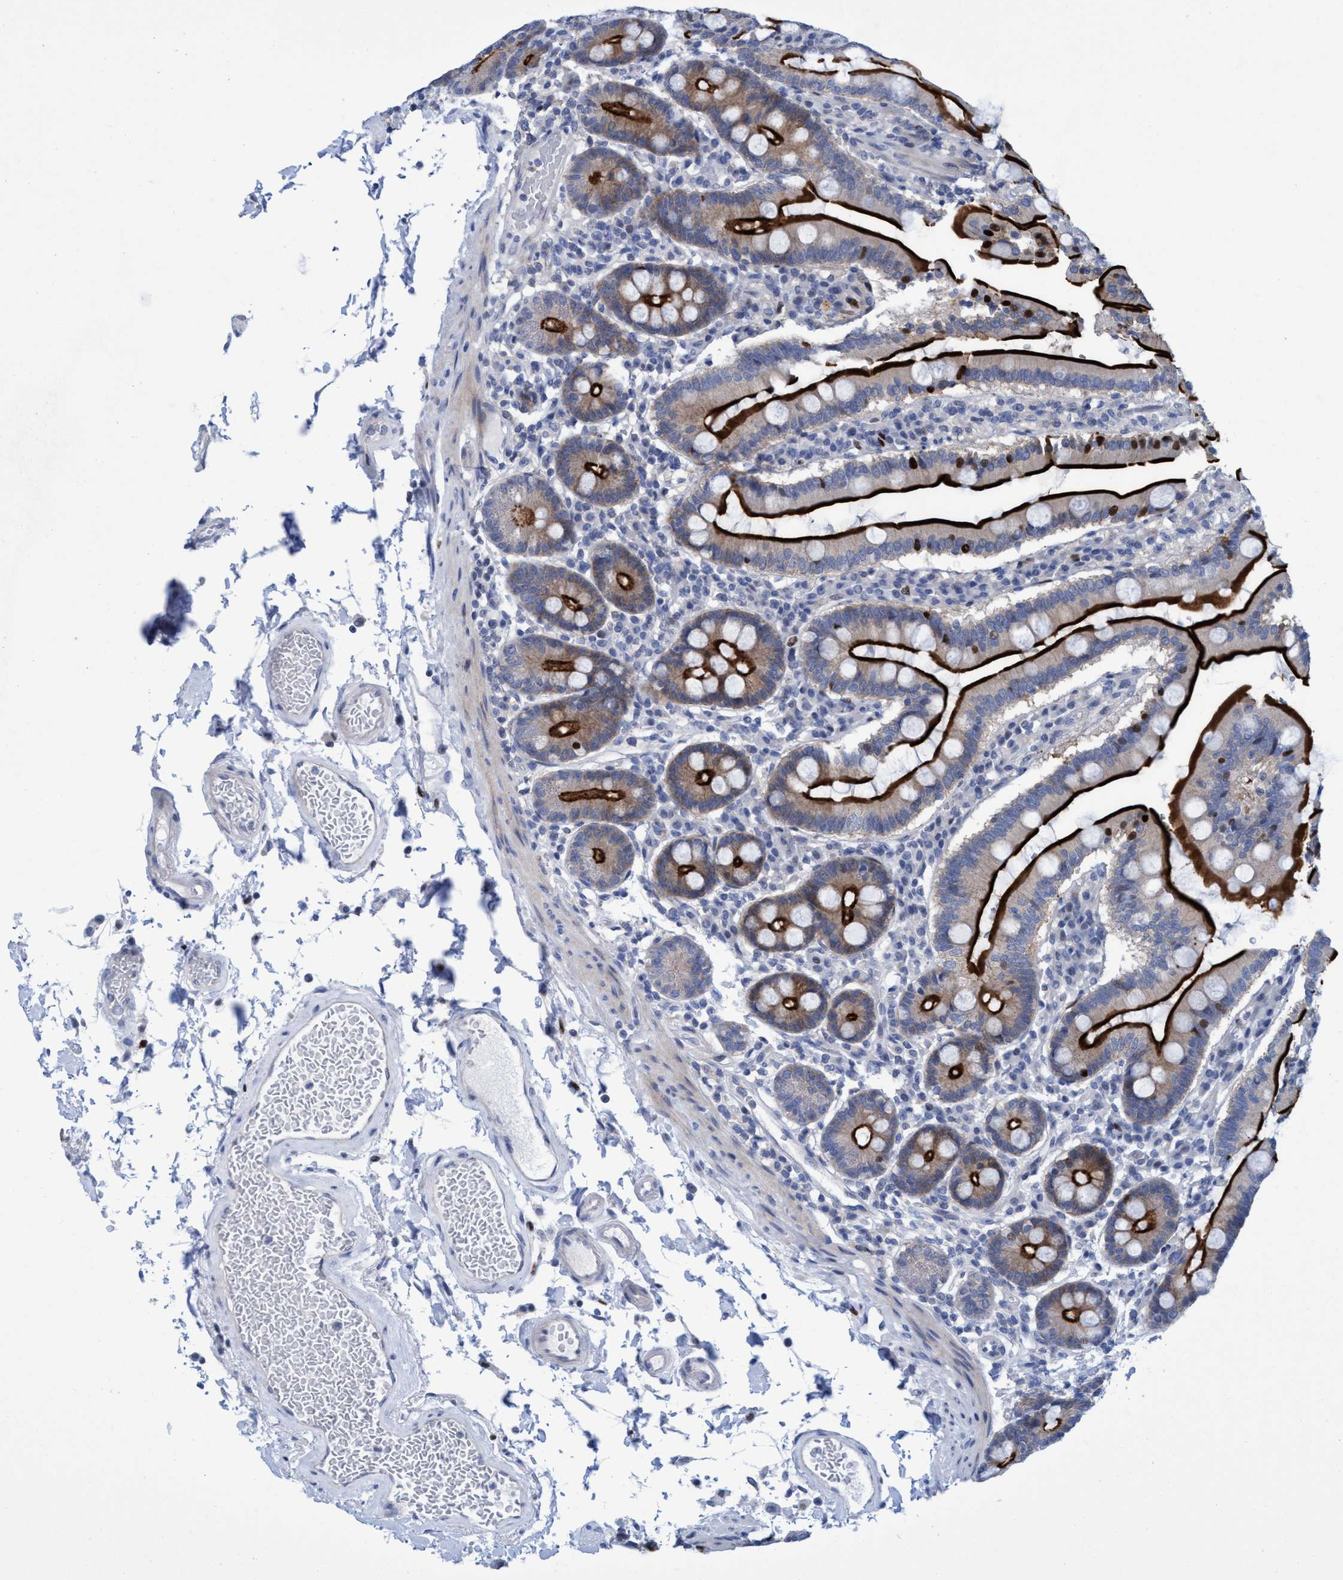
{"staining": {"intensity": "strong", "quantity": ">75%", "location": "cytoplasmic/membranous,nuclear"}, "tissue": "duodenum", "cell_type": "Glandular cells", "image_type": "normal", "snomed": [{"axis": "morphology", "description": "Normal tissue, NOS"}, {"axis": "topography", "description": "Small intestine, NOS"}], "caption": "Protein positivity by IHC demonstrates strong cytoplasmic/membranous,nuclear positivity in approximately >75% of glandular cells in benign duodenum. (DAB (3,3'-diaminobenzidine) IHC with brightfield microscopy, high magnification).", "gene": "R3HCC1", "patient": {"sex": "female", "age": 71}}